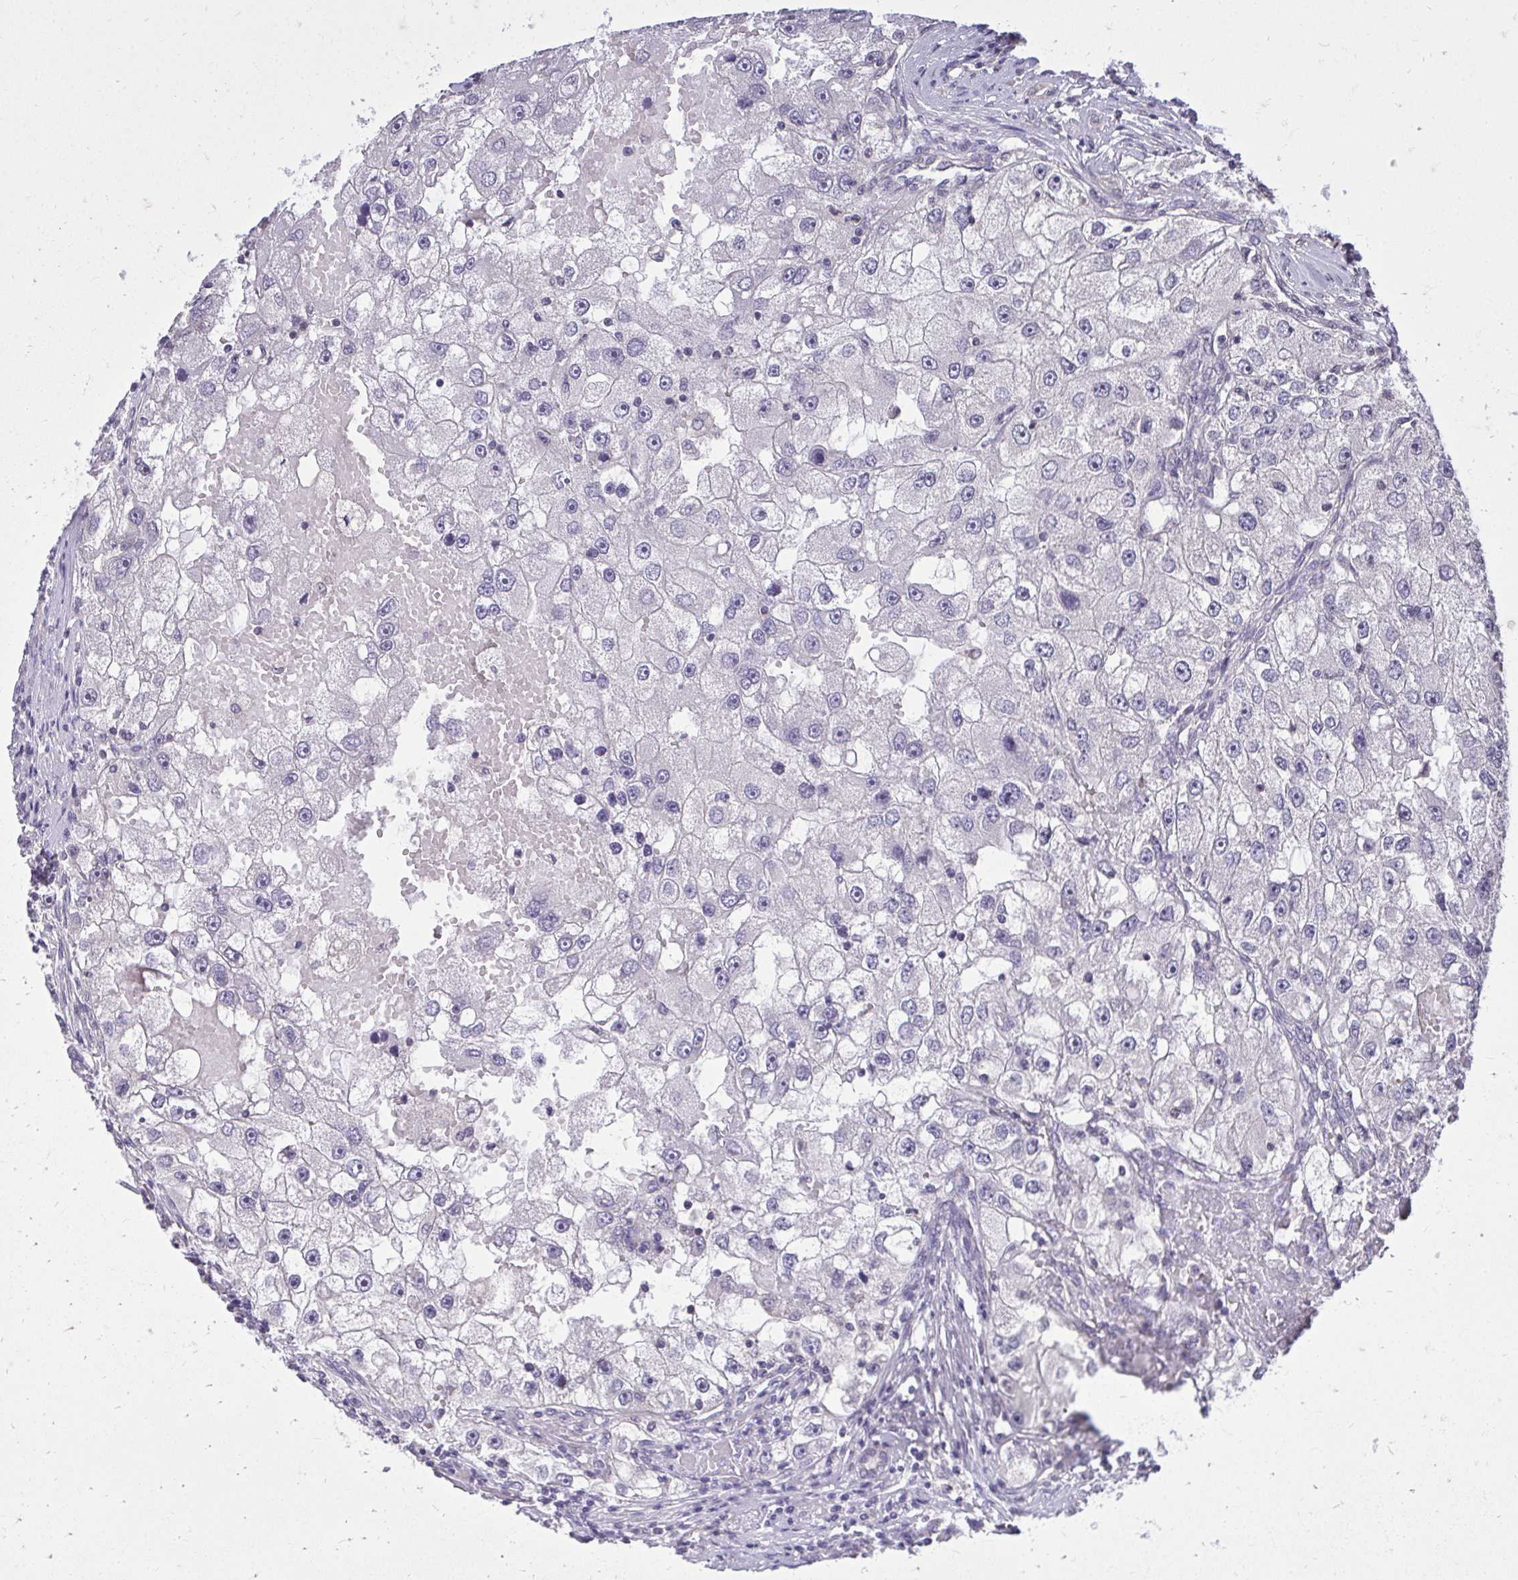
{"staining": {"intensity": "negative", "quantity": "none", "location": "none"}, "tissue": "renal cancer", "cell_type": "Tumor cells", "image_type": "cancer", "snomed": [{"axis": "morphology", "description": "Adenocarcinoma, NOS"}, {"axis": "topography", "description": "Kidney"}], "caption": "This is an IHC histopathology image of human renal adenocarcinoma. There is no positivity in tumor cells.", "gene": "AKAP5", "patient": {"sex": "male", "age": 63}}